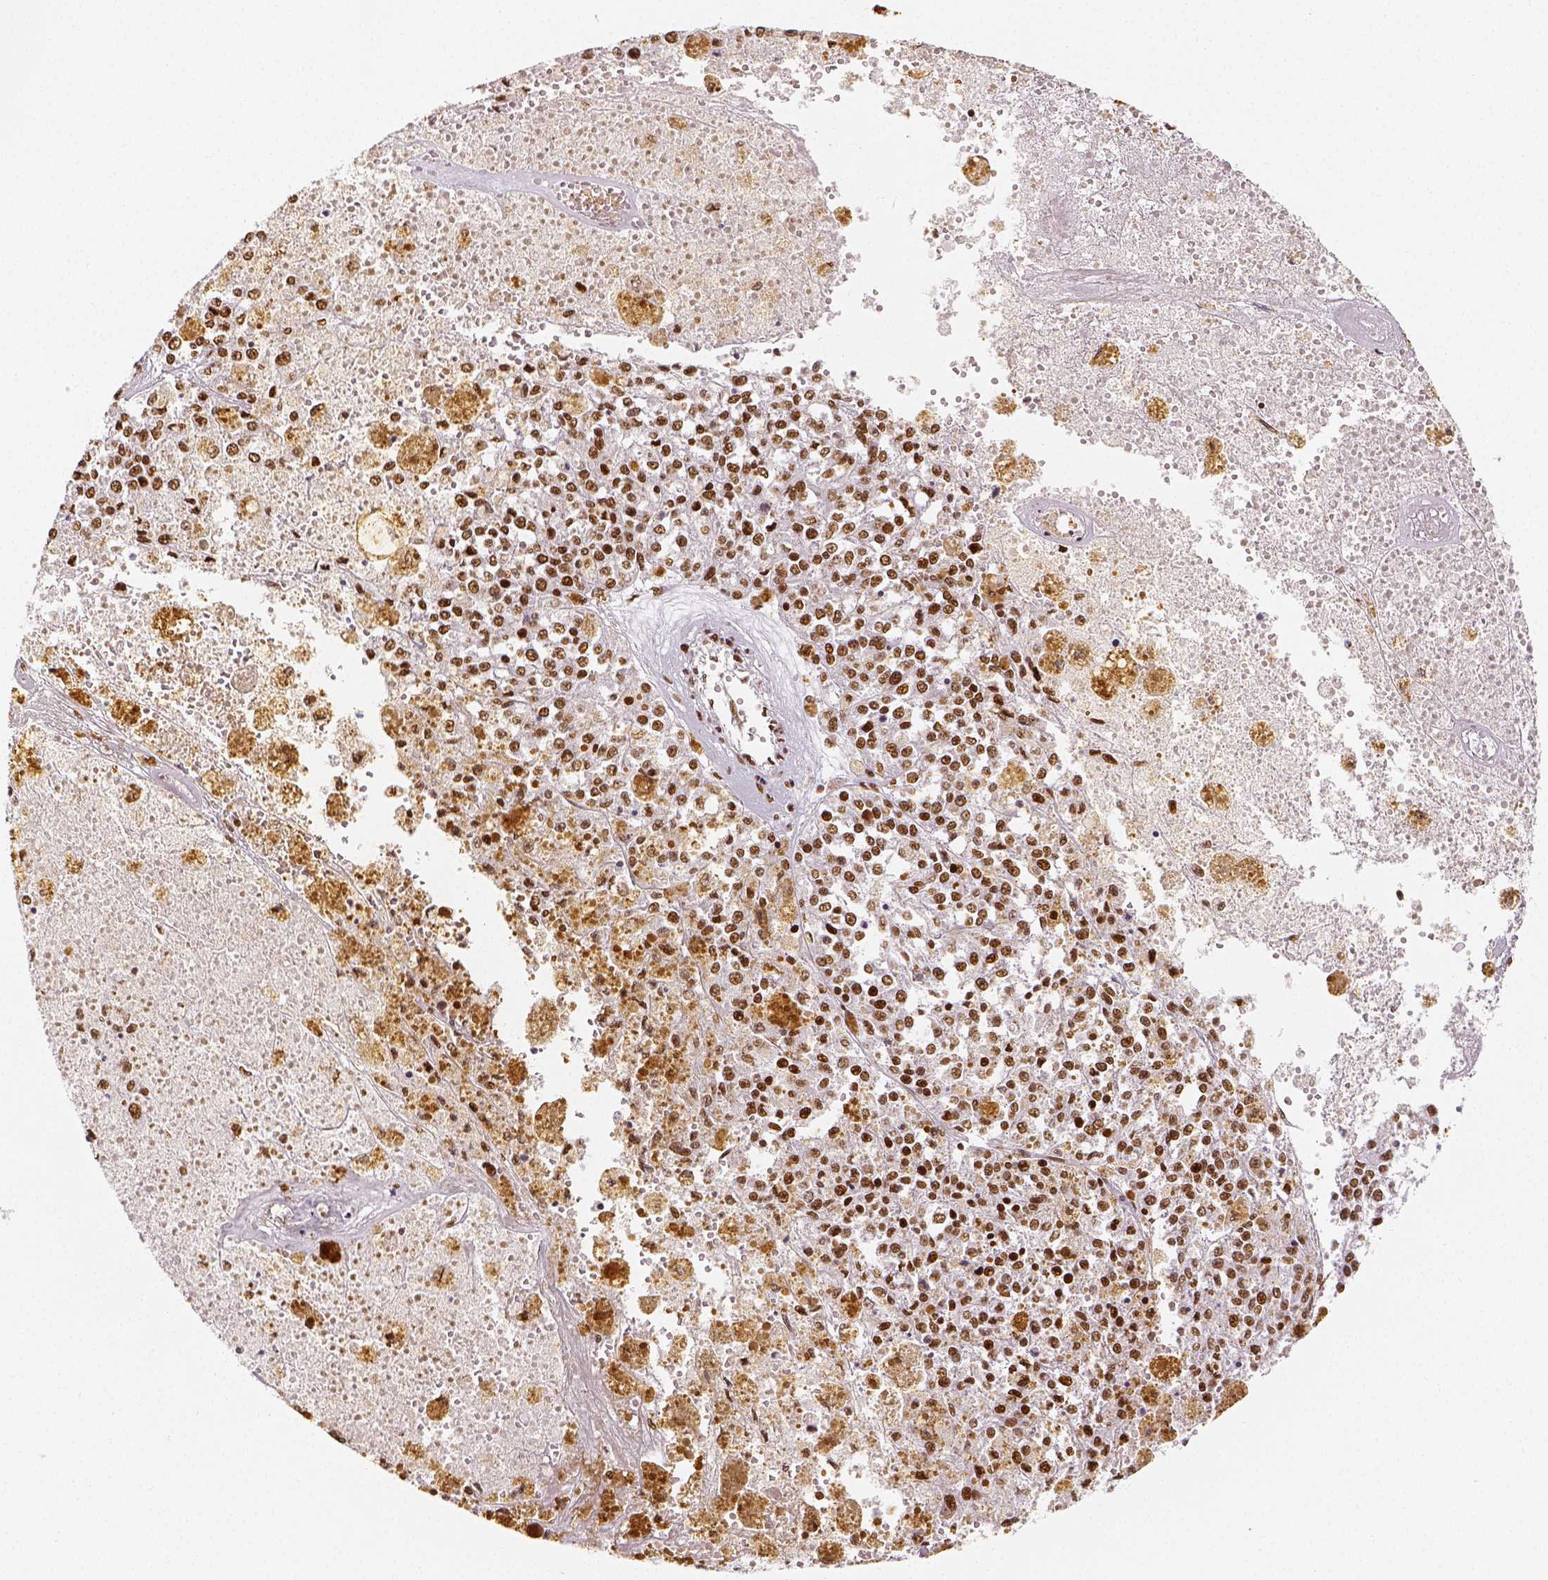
{"staining": {"intensity": "moderate", "quantity": ">75%", "location": "nuclear"}, "tissue": "melanoma", "cell_type": "Tumor cells", "image_type": "cancer", "snomed": [{"axis": "morphology", "description": "Malignant melanoma, Metastatic site"}, {"axis": "topography", "description": "Lymph node"}], "caption": "Melanoma tissue demonstrates moderate nuclear expression in approximately >75% of tumor cells", "gene": "KDM5B", "patient": {"sex": "female", "age": 64}}